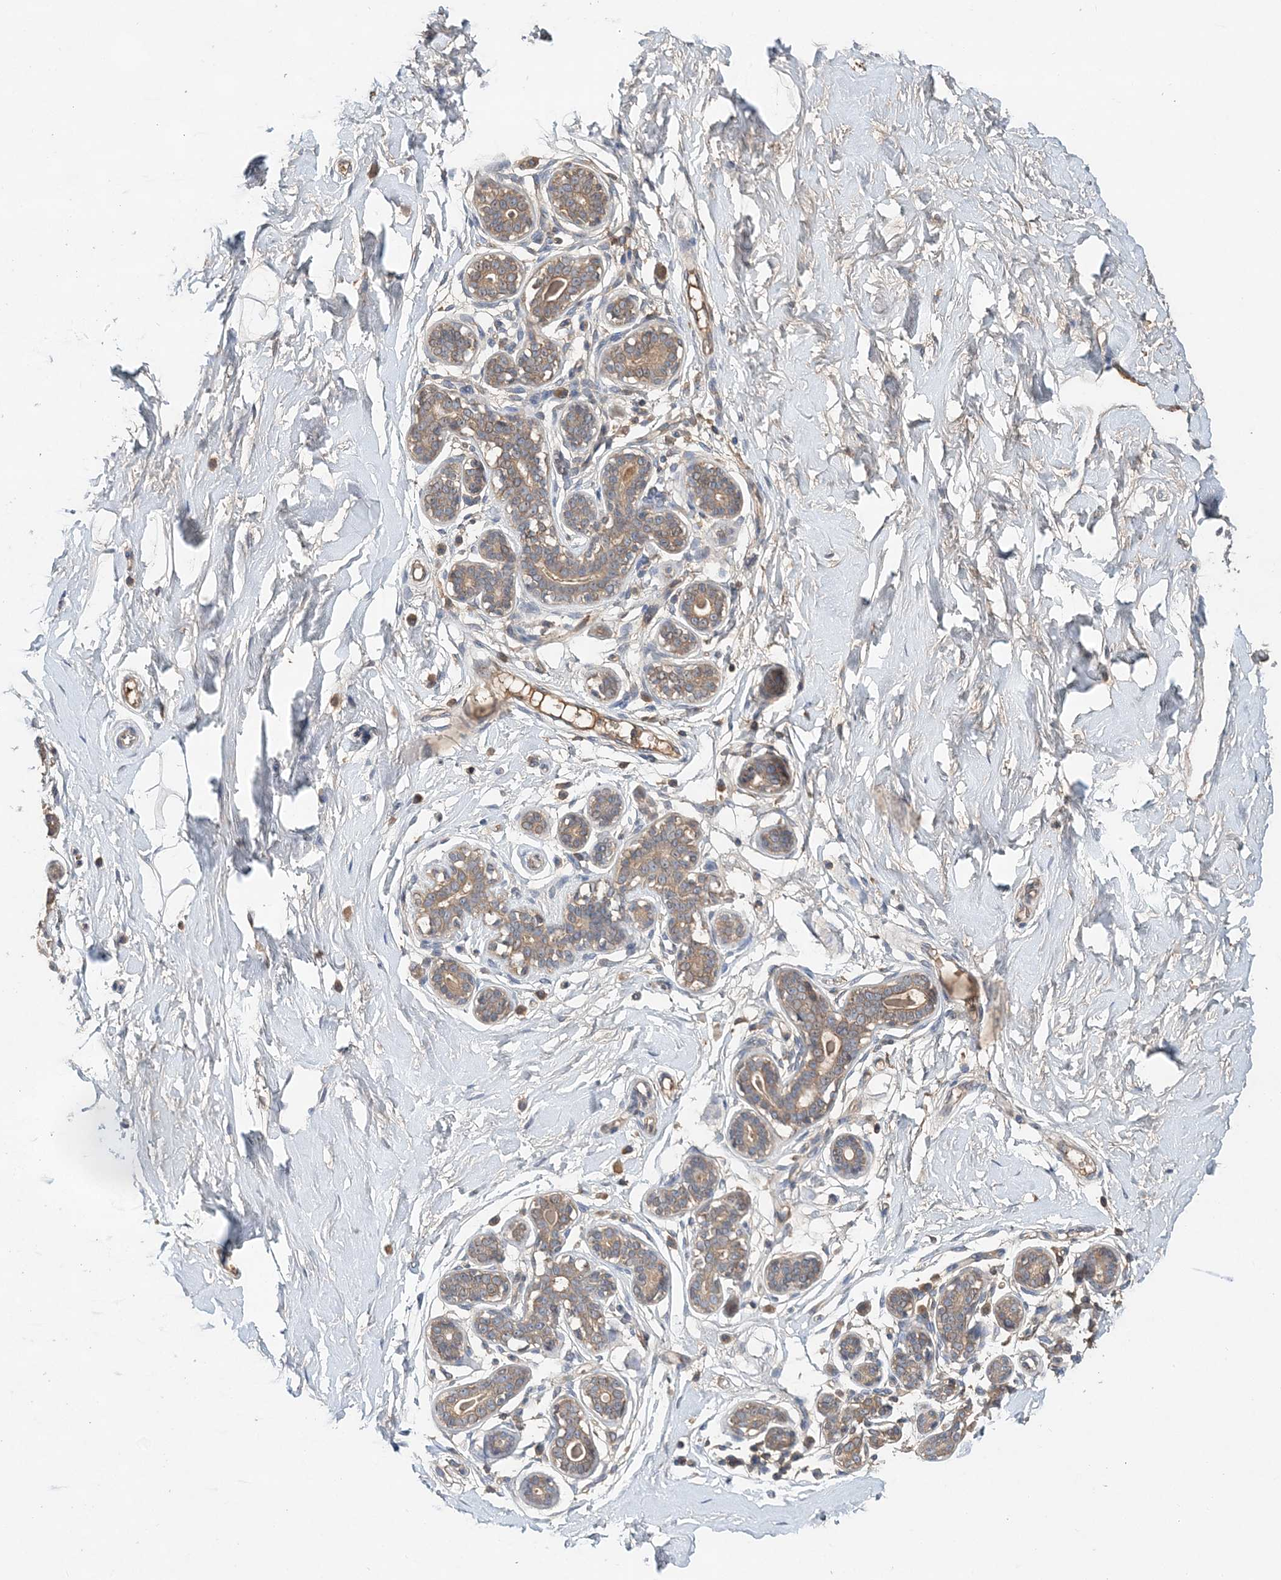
{"staining": {"intensity": "negative", "quantity": "none", "location": "none"}, "tissue": "breast", "cell_type": "Adipocytes", "image_type": "normal", "snomed": [{"axis": "morphology", "description": "Normal tissue, NOS"}, {"axis": "morphology", "description": "Adenoma, NOS"}, {"axis": "topography", "description": "Breast"}], "caption": "The micrograph displays no staining of adipocytes in unremarkable breast. (Brightfield microscopy of DAB (3,3'-diaminobenzidine) immunohistochemistry (IHC) at high magnification).", "gene": "SYCP3", "patient": {"sex": "female", "age": 23}}